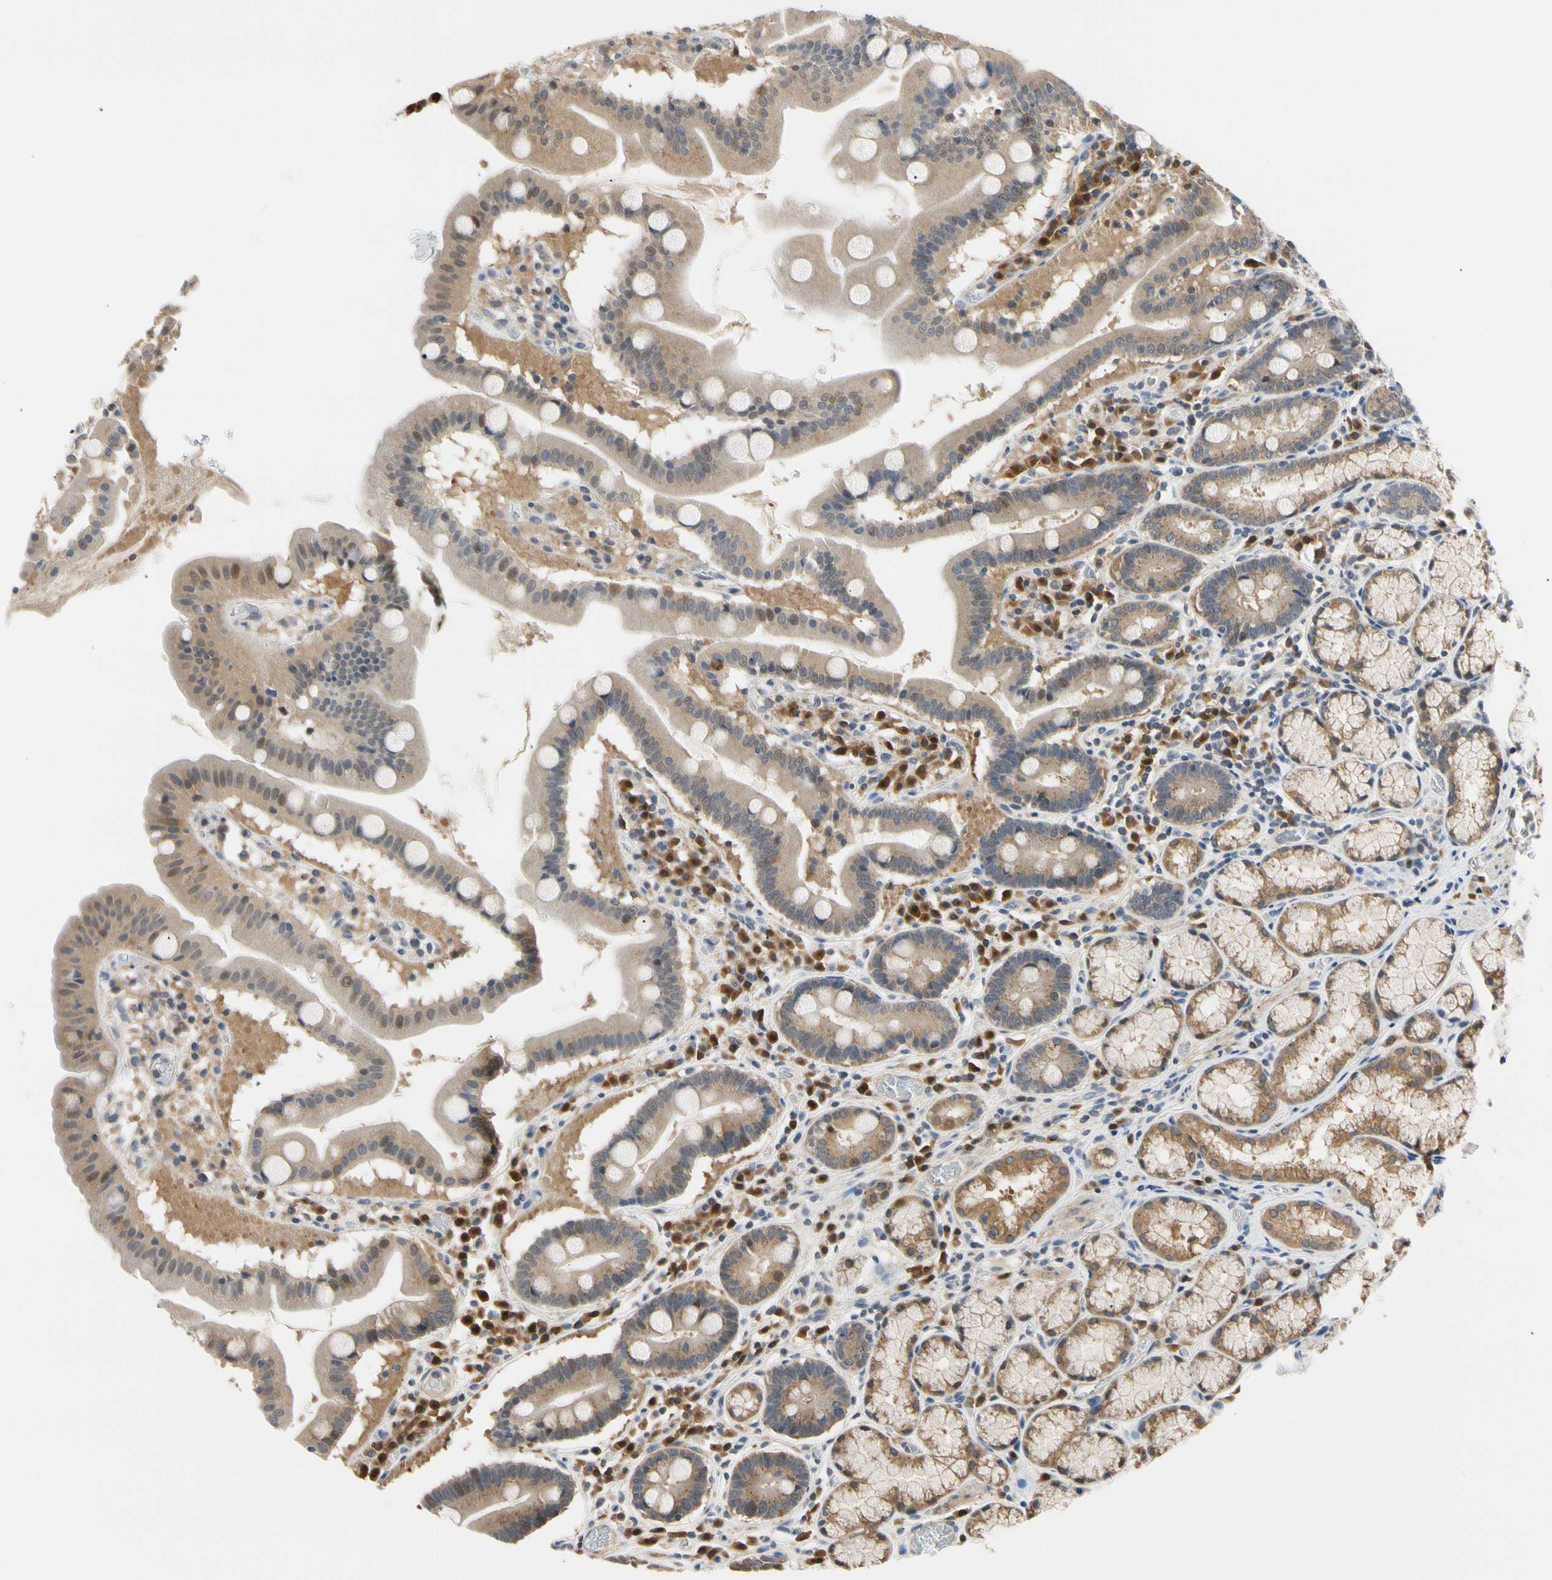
{"staining": {"intensity": "strong", "quantity": ">75%", "location": "cytoplasmic/membranous"}, "tissue": "stomach", "cell_type": "Glandular cells", "image_type": "normal", "snomed": [{"axis": "morphology", "description": "Normal tissue, NOS"}, {"axis": "topography", "description": "Stomach, lower"}], "caption": "Human stomach stained with a brown dye displays strong cytoplasmic/membranous positive expression in about >75% of glandular cells.", "gene": "SEC23B", "patient": {"sex": "male", "age": 56}}